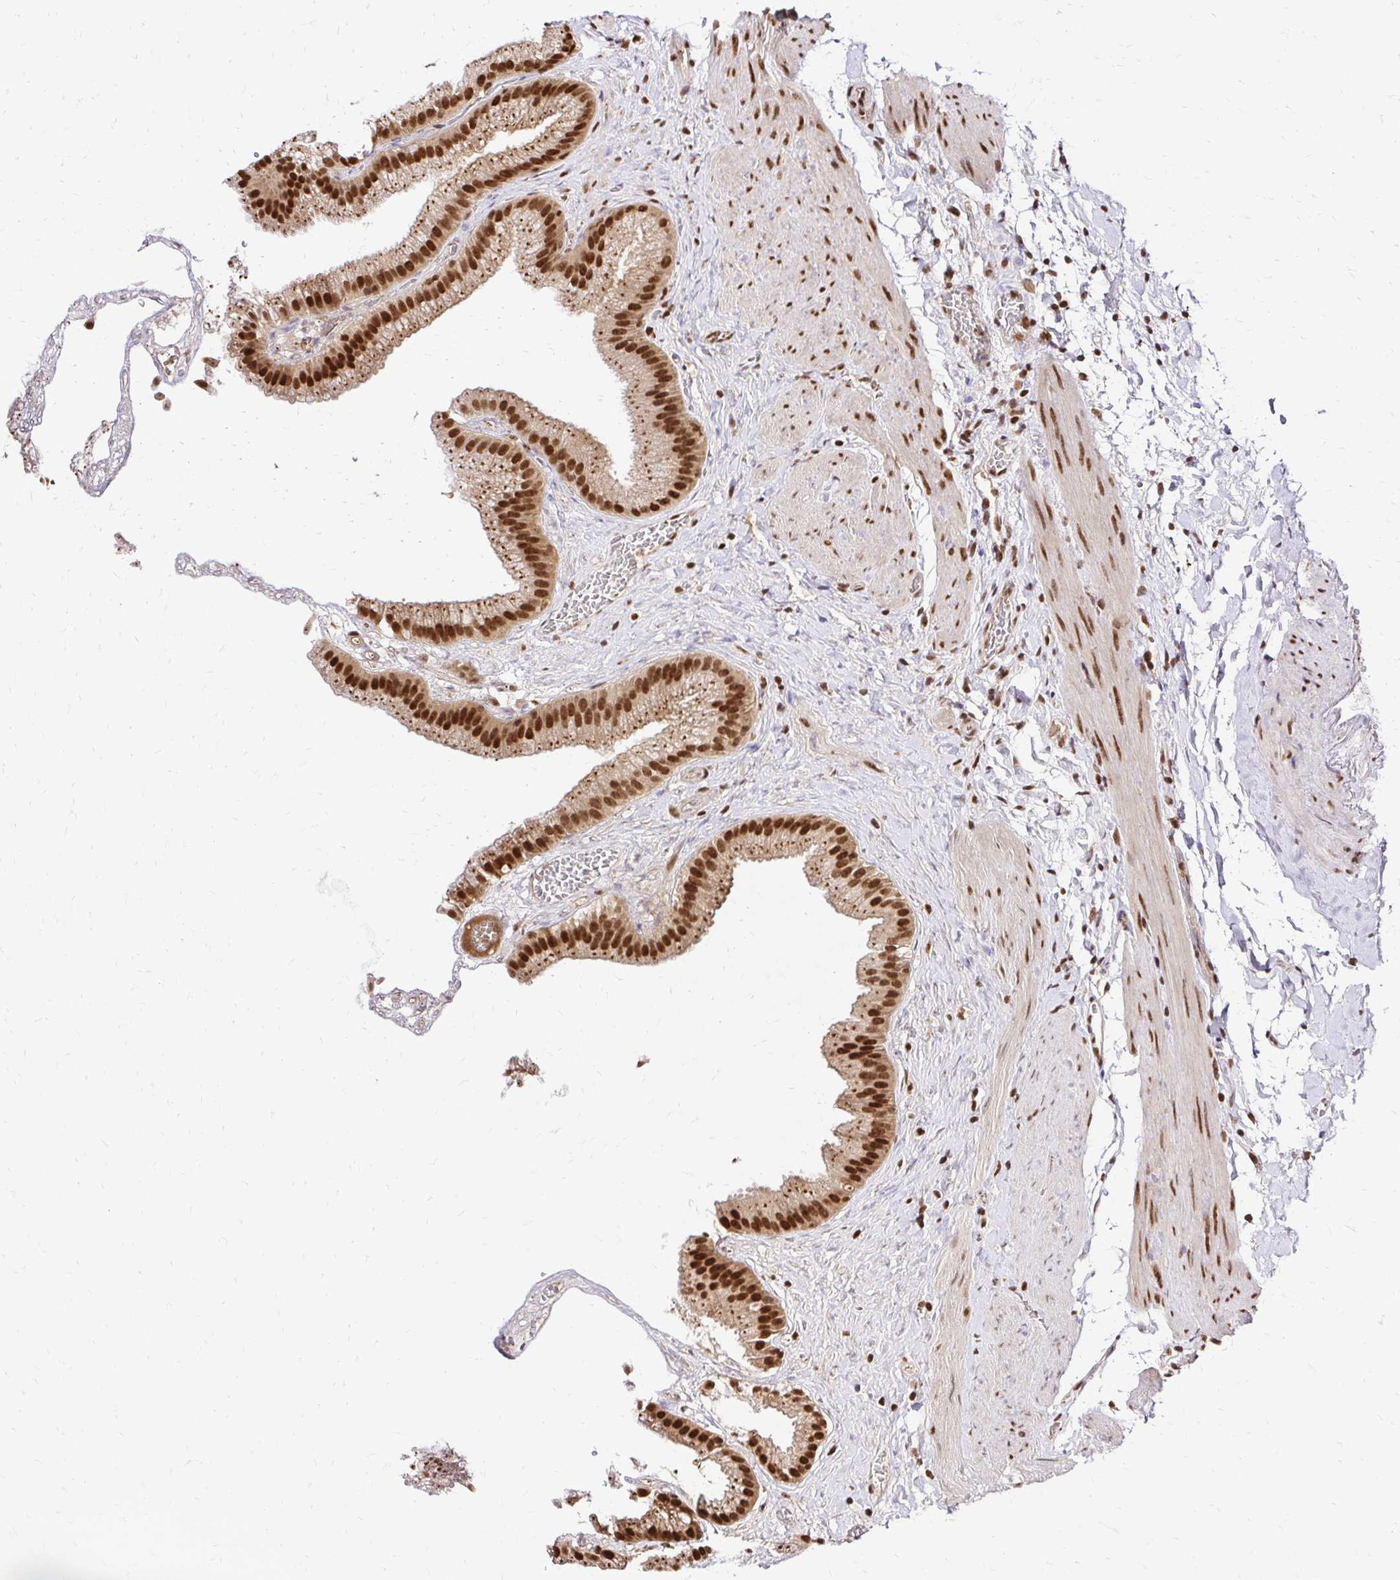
{"staining": {"intensity": "strong", "quantity": ">75%", "location": "nuclear"}, "tissue": "gallbladder", "cell_type": "Glandular cells", "image_type": "normal", "snomed": [{"axis": "morphology", "description": "Normal tissue, NOS"}, {"axis": "topography", "description": "Gallbladder"}], "caption": "Immunohistochemistry (IHC) micrograph of normal gallbladder stained for a protein (brown), which reveals high levels of strong nuclear positivity in approximately >75% of glandular cells.", "gene": "GLYR1", "patient": {"sex": "female", "age": 63}}